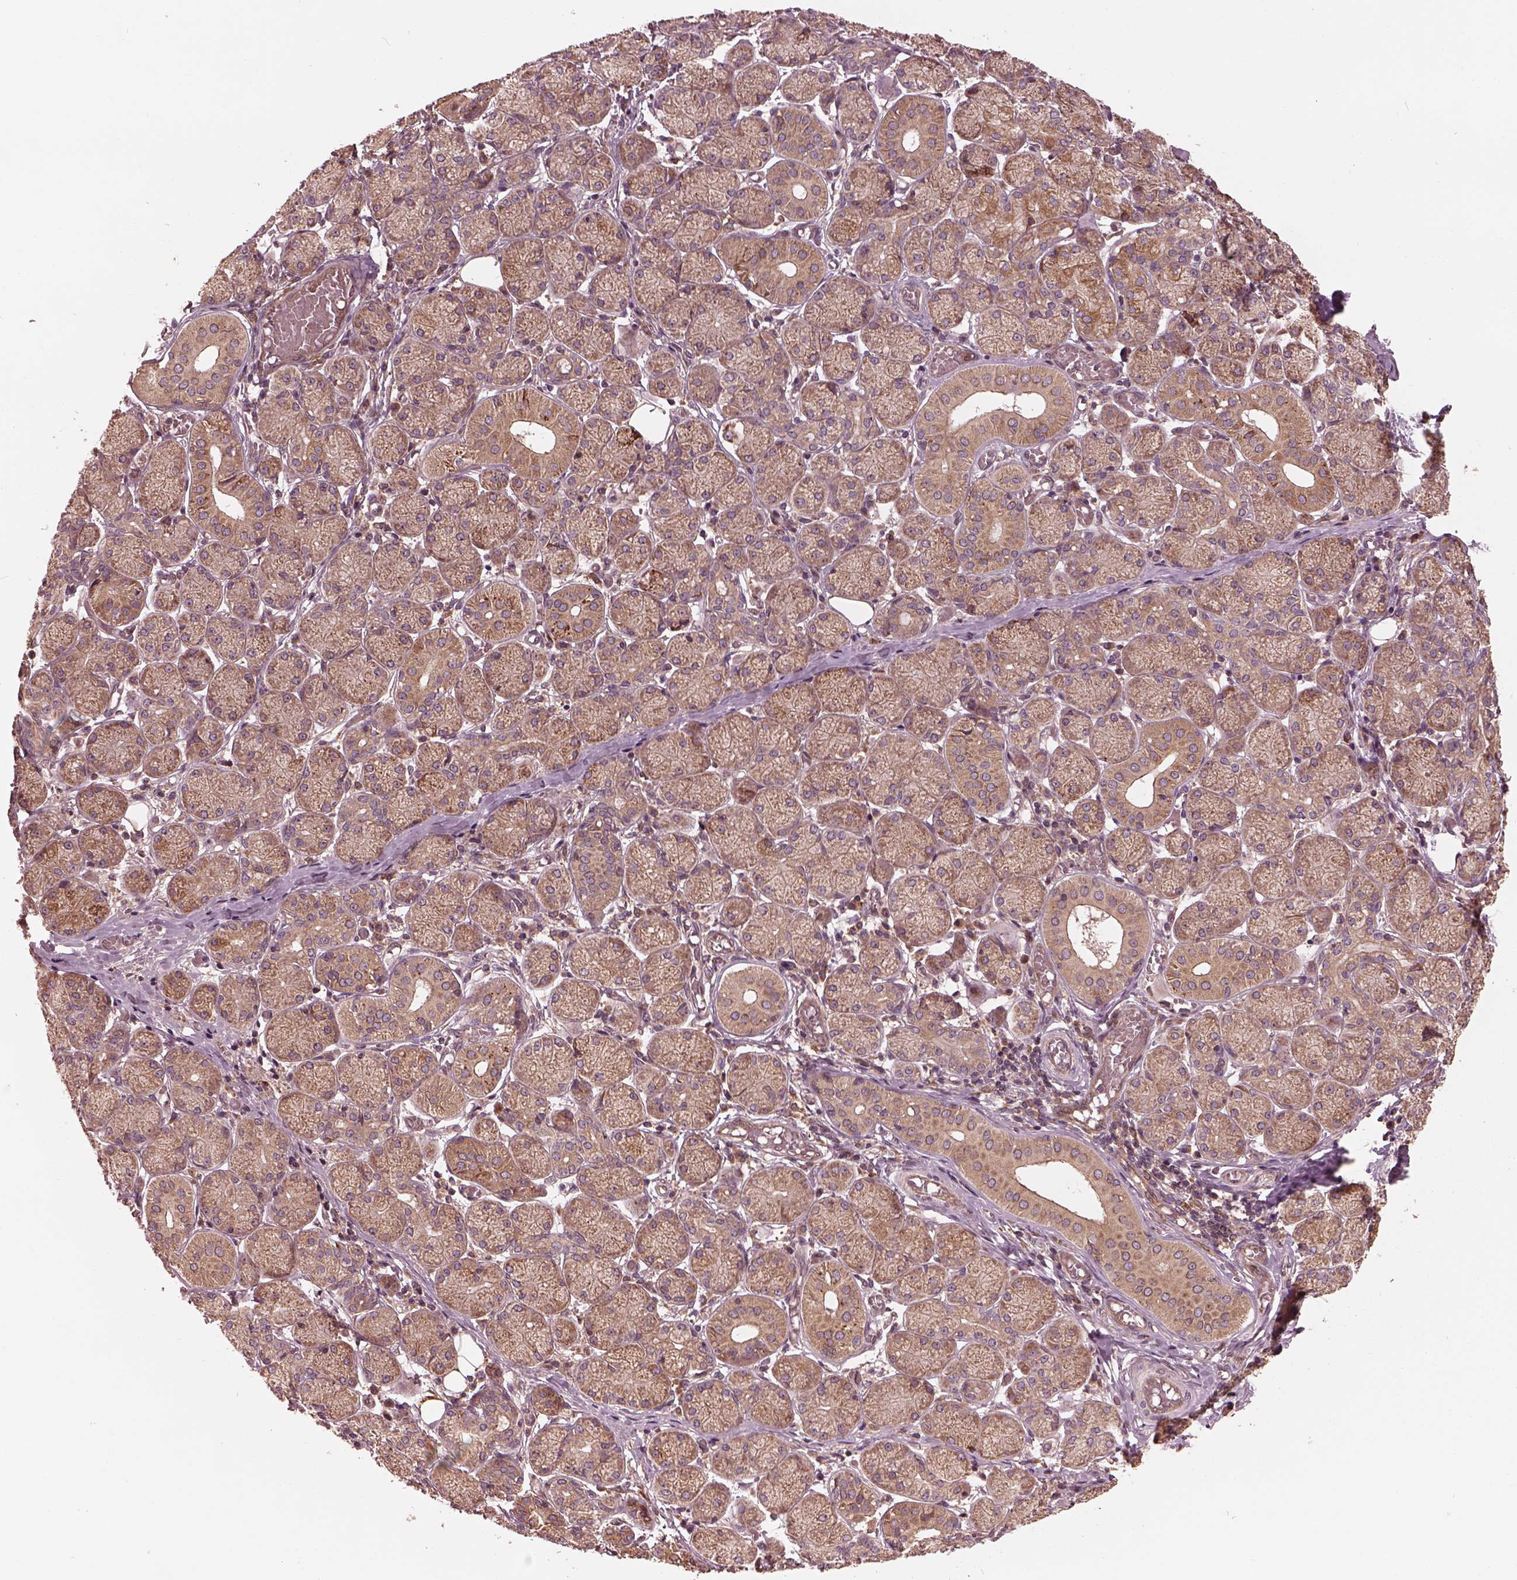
{"staining": {"intensity": "moderate", "quantity": ">75%", "location": "cytoplasmic/membranous"}, "tissue": "salivary gland", "cell_type": "Glandular cells", "image_type": "normal", "snomed": [{"axis": "morphology", "description": "Normal tissue, NOS"}, {"axis": "topography", "description": "Salivary gland"}, {"axis": "topography", "description": "Peripheral nerve tissue"}], "caption": "Immunohistochemistry micrograph of benign salivary gland stained for a protein (brown), which demonstrates medium levels of moderate cytoplasmic/membranous expression in approximately >75% of glandular cells.", "gene": "PIK3R2", "patient": {"sex": "female", "age": 24}}